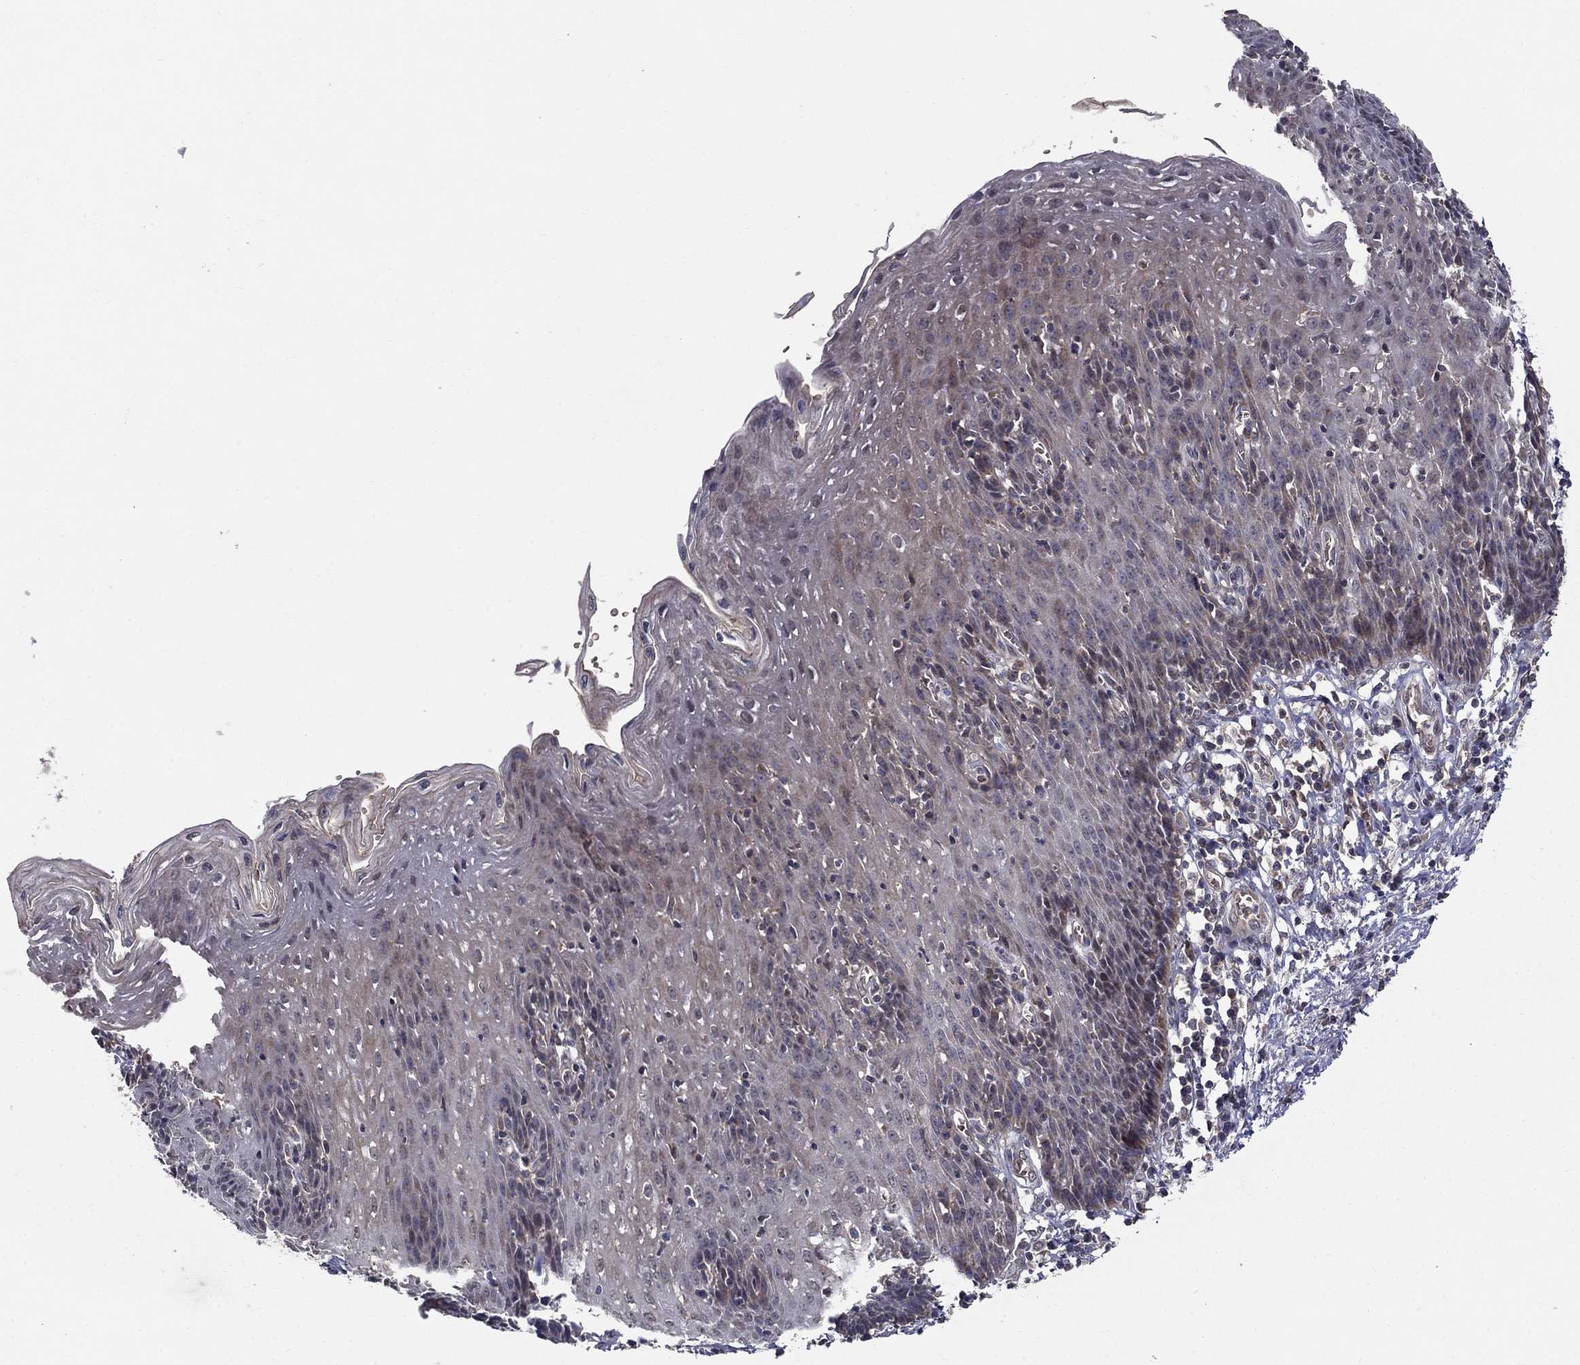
{"staining": {"intensity": "moderate", "quantity": "<25%", "location": "cytoplasmic/membranous"}, "tissue": "esophagus", "cell_type": "Squamous epithelial cells", "image_type": "normal", "snomed": [{"axis": "morphology", "description": "Normal tissue, NOS"}, {"axis": "topography", "description": "Esophagus"}], "caption": "Protein positivity by IHC displays moderate cytoplasmic/membranous staining in about <25% of squamous epithelial cells in unremarkable esophagus. The protein of interest is stained brown, and the nuclei are stained in blue (DAB (3,3'-diaminobenzidine) IHC with brightfield microscopy, high magnification).", "gene": "SLC2A13", "patient": {"sex": "male", "age": 57}}